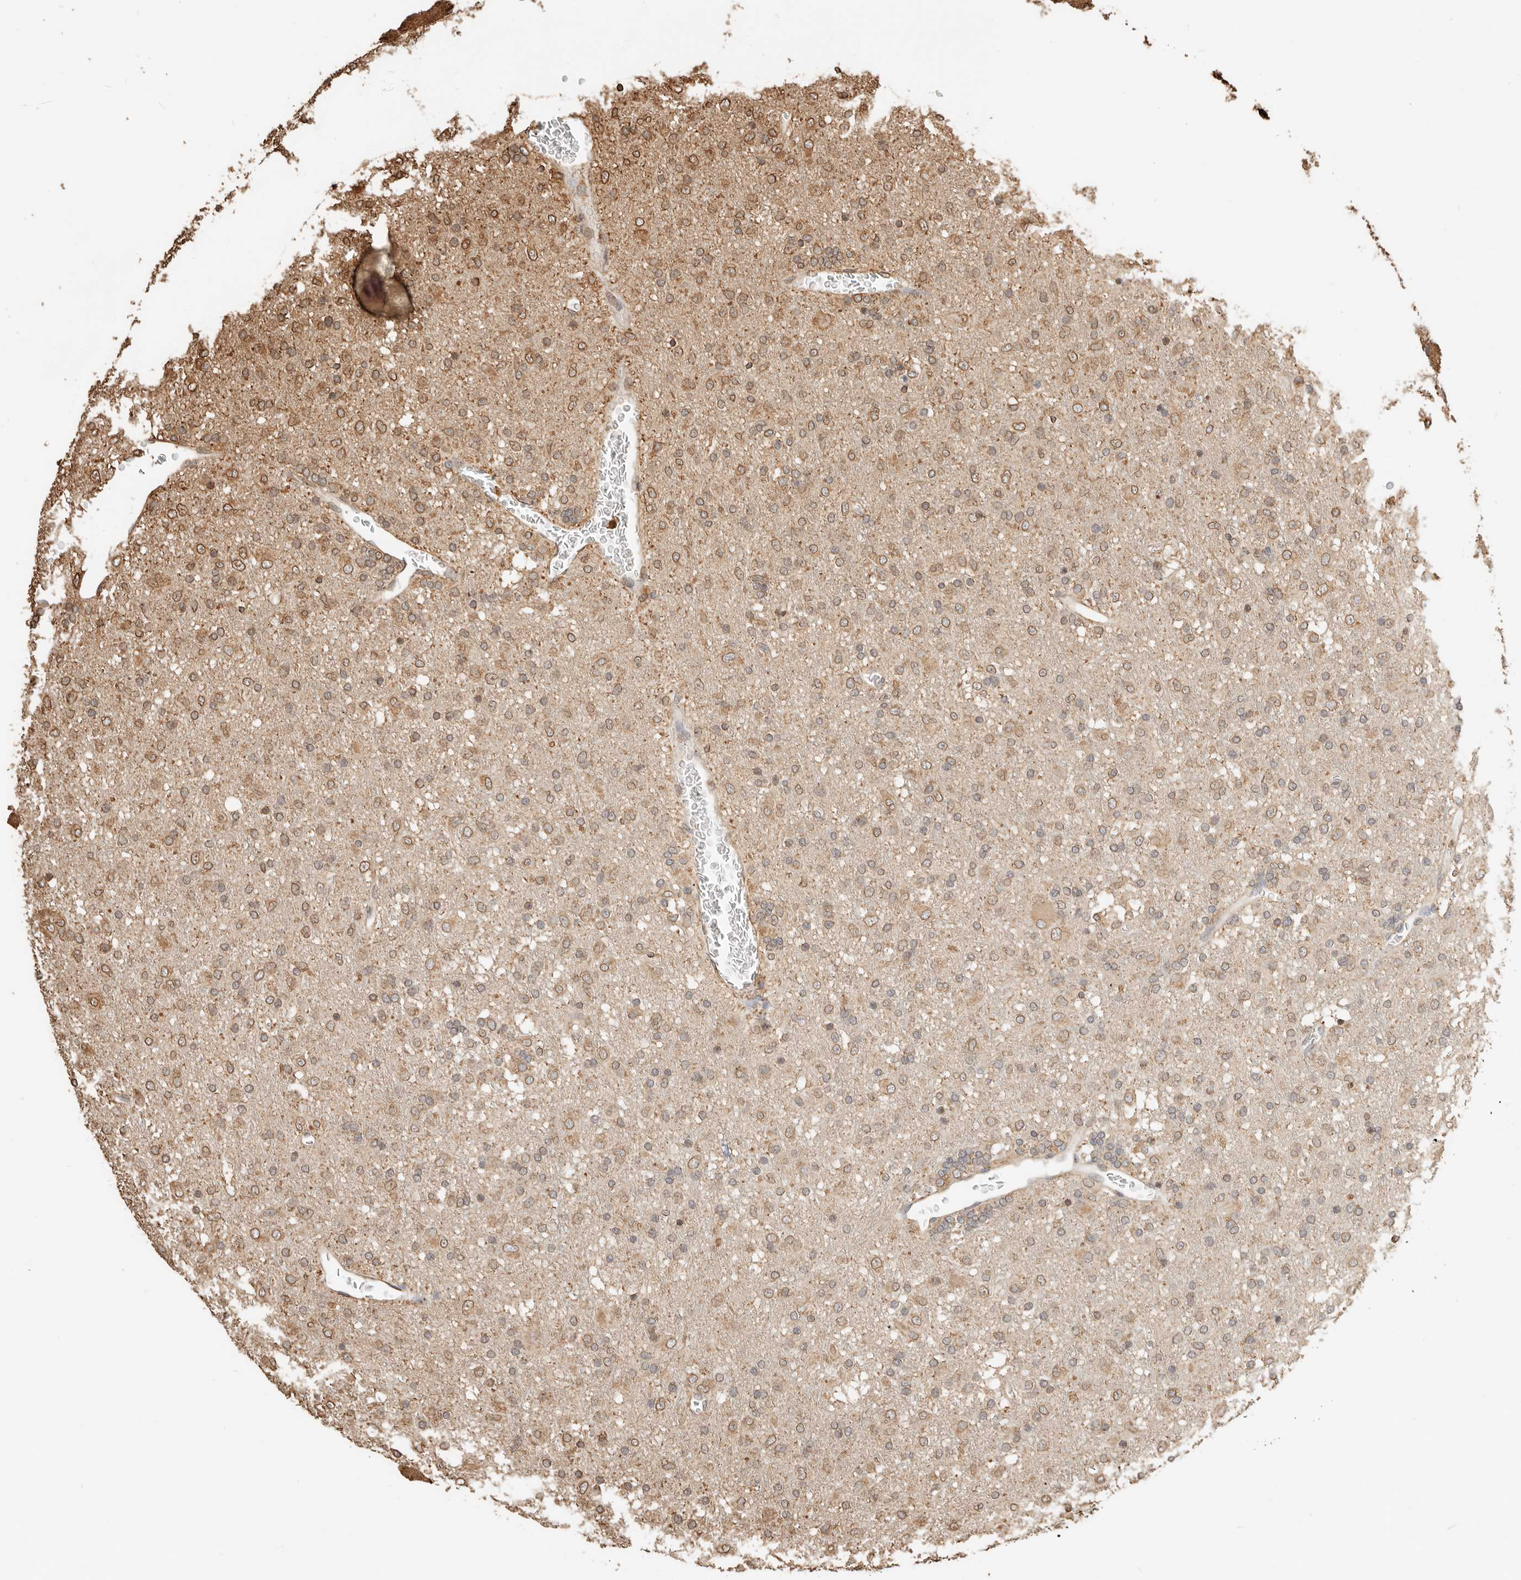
{"staining": {"intensity": "moderate", "quantity": ">75%", "location": "cytoplasmic/membranous"}, "tissue": "glioma", "cell_type": "Tumor cells", "image_type": "cancer", "snomed": [{"axis": "morphology", "description": "Glioma, malignant, Low grade"}, {"axis": "topography", "description": "Brain"}], "caption": "Tumor cells demonstrate moderate cytoplasmic/membranous positivity in about >75% of cells in glioma.", "gene": "ARHGEF10L", "patient": {"sex": "male", "age": 65}}